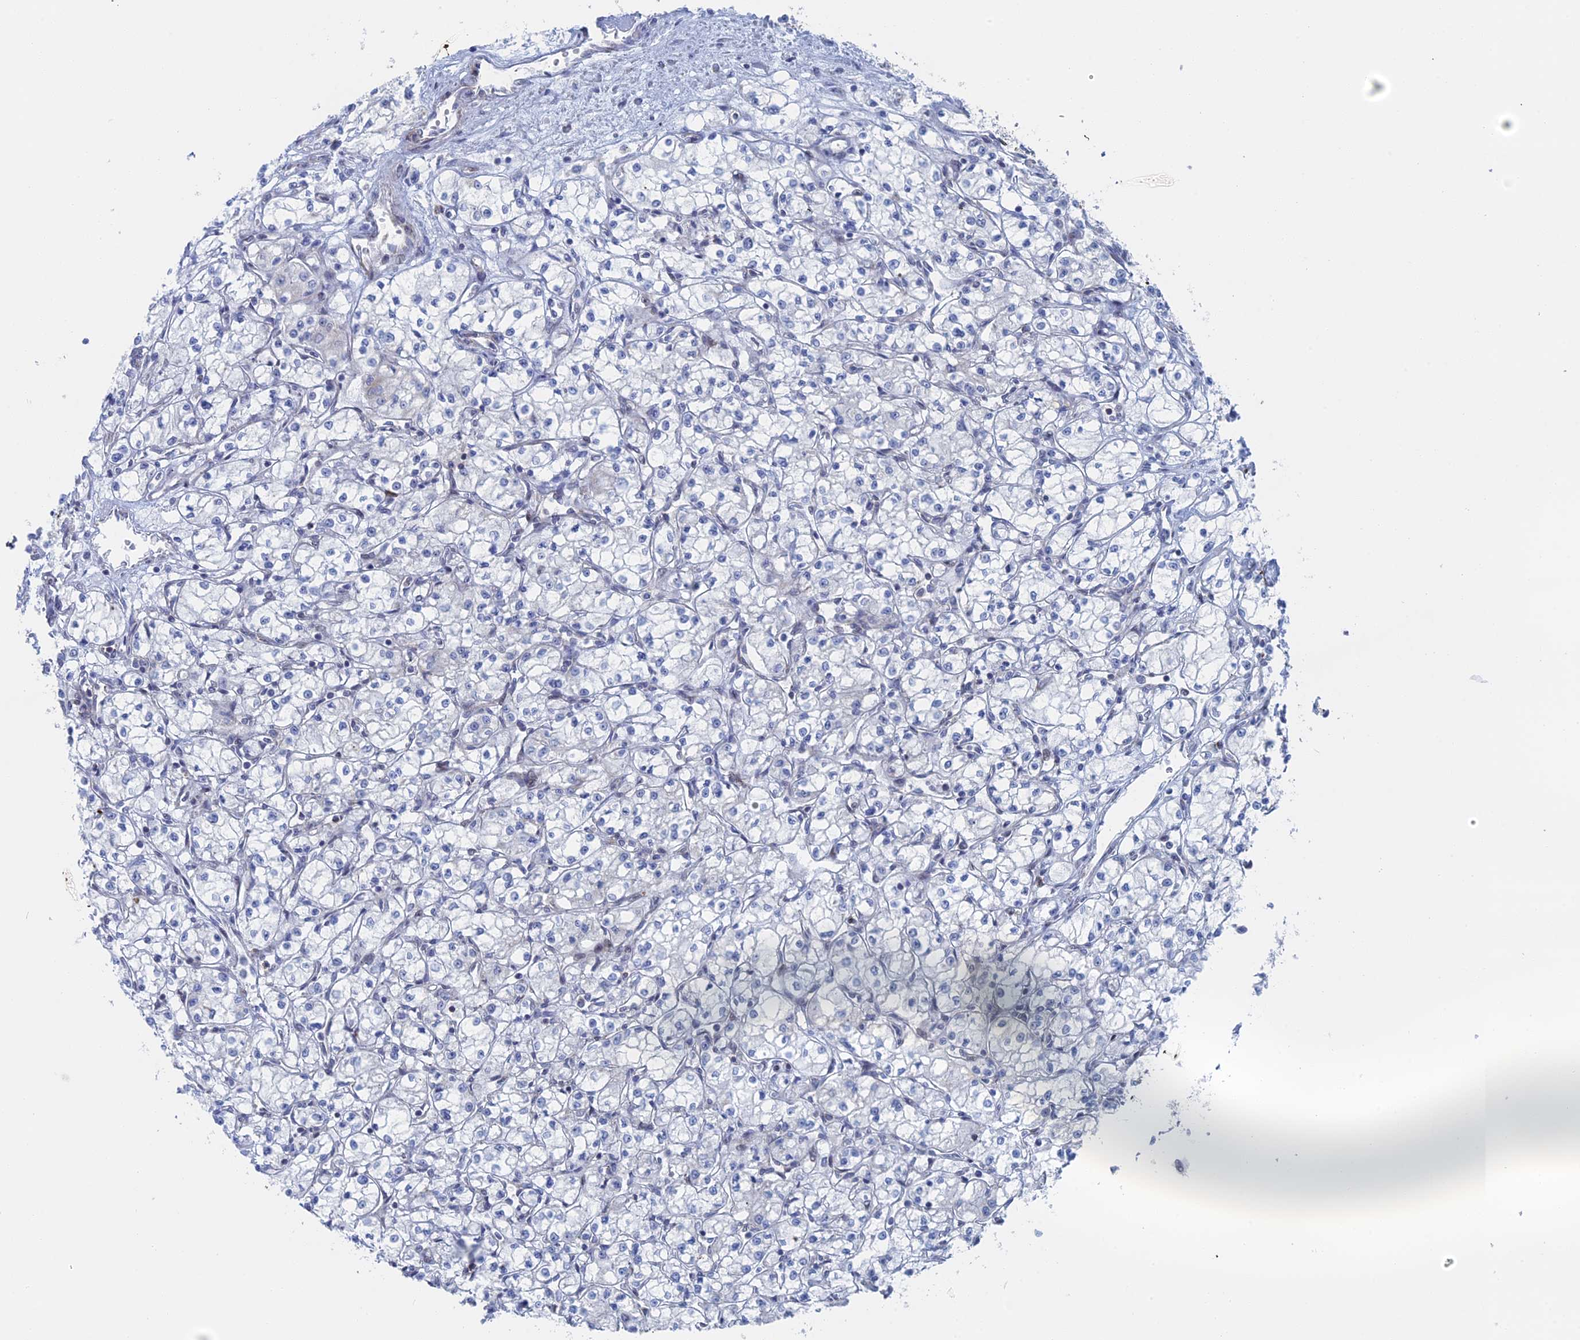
{"staining": {"intensity": "negative", "quantity": "none", "location": "none"}, "tissue": "renal cancer", "cell_type": "Tumor cells", "image_type": "cancer", "snomed": [{"axis": "morphology", "description": "Adenocarcinoma, NOS"}, {"axis": "topography", "description": "Kidney"}], "caption": "This is an immunohistochemistry image of renal cancer. There is no expression in tumor cells.", "gene": "IL7", "patient": {"sex": "male", "age": 59}}